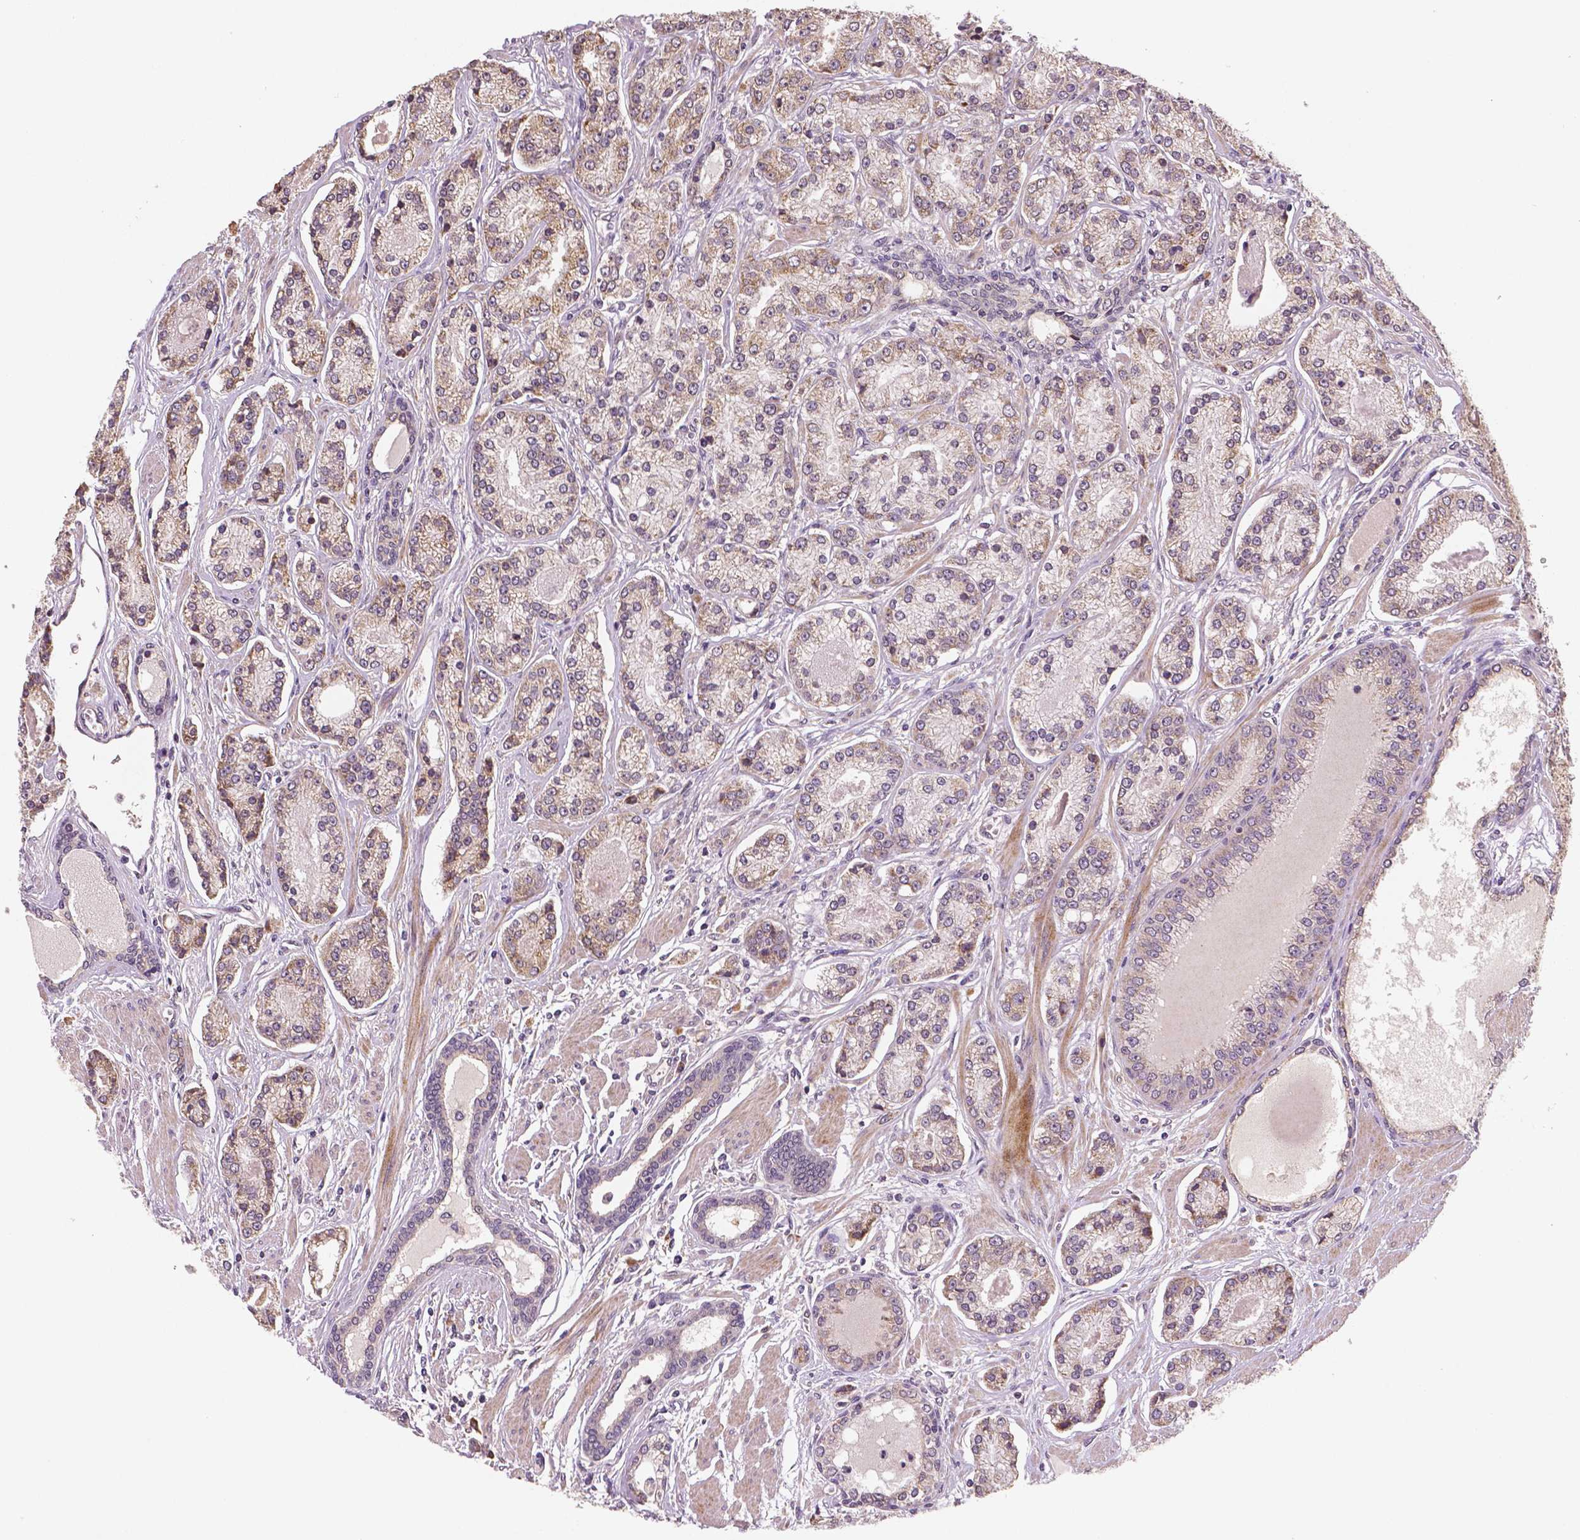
{"staining": {"intensity": "weak", "quantity": ">75%", "location": "cytoplasmic/membranous"}, "tissue": "prostate cancer", "cell_type": "Tumor cells", "image_type": "cancer", "snomed": [{"axis": "morphology", "description": "Adenocarcinoma, NOS"}, {"axis": "topography", "description": "Prostate"}], "caption": "Tumor cells demonstrate low levels of weak cytoplasmic/membranous staining in approximately >75% of cells in prostate adenocarcinoma.", "gene": "STAT3", "patient": {"sex": "male", "age": 64}}